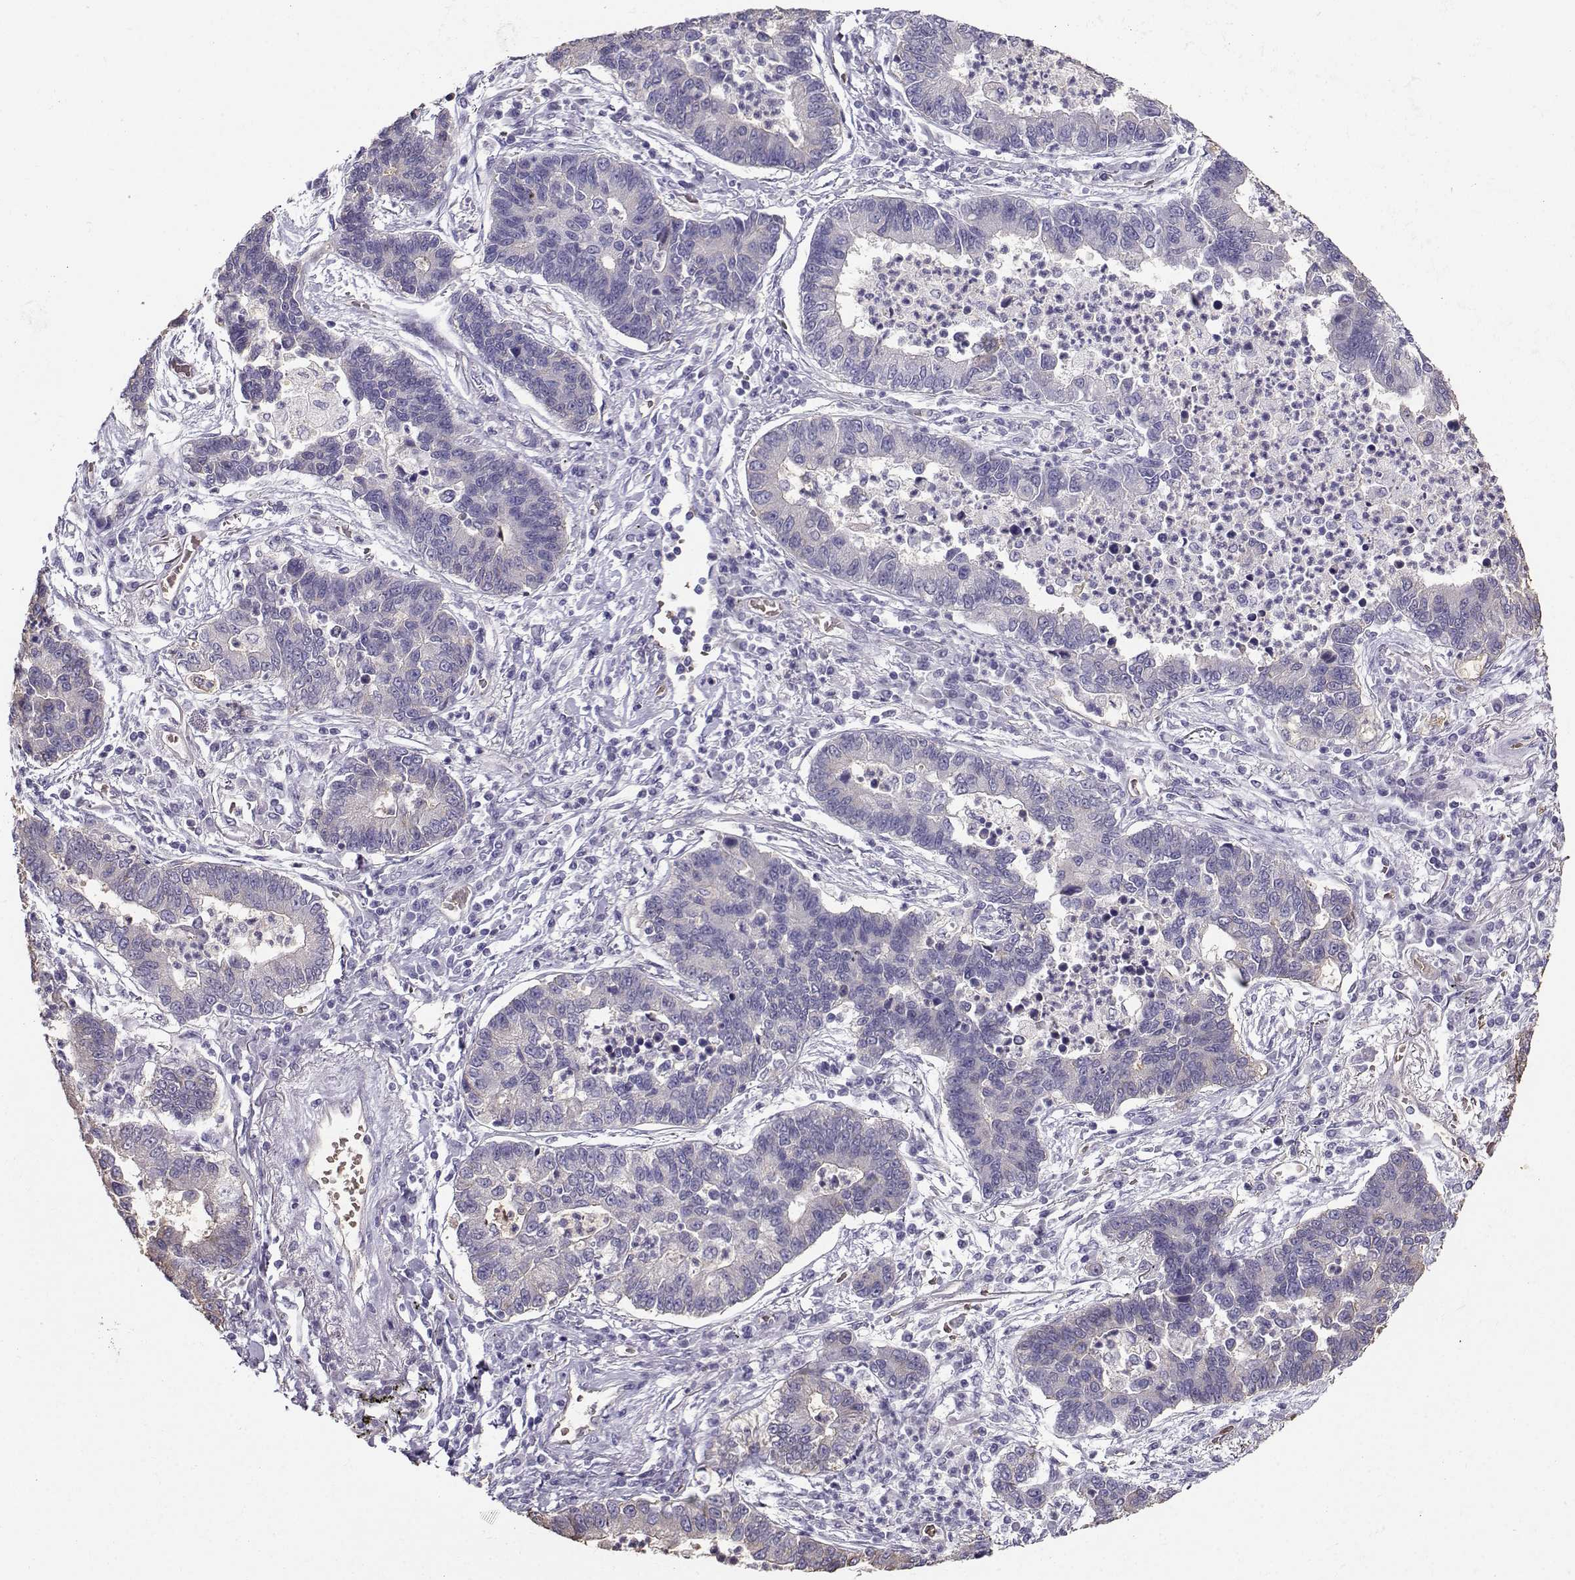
{"staining": {"intensity": "weak", "quantity": ">75%", "location": "cytoplasmic/membranous"}, "tissue": "lung cancer", "cell_type": "Tumor cells", "image_type": "cancer", "snomed": [{"axis": "morphology", "description": "Adenocarcinoma, NOS"}, {"axis": "topography", "description": "Lung"}], "caption": "Human lung adenocarcinoma stained with a protein marker reveals weak staining in tumor cells.", "gene": "CLUL1", "patient": {"sex": "female", "age": 57}}